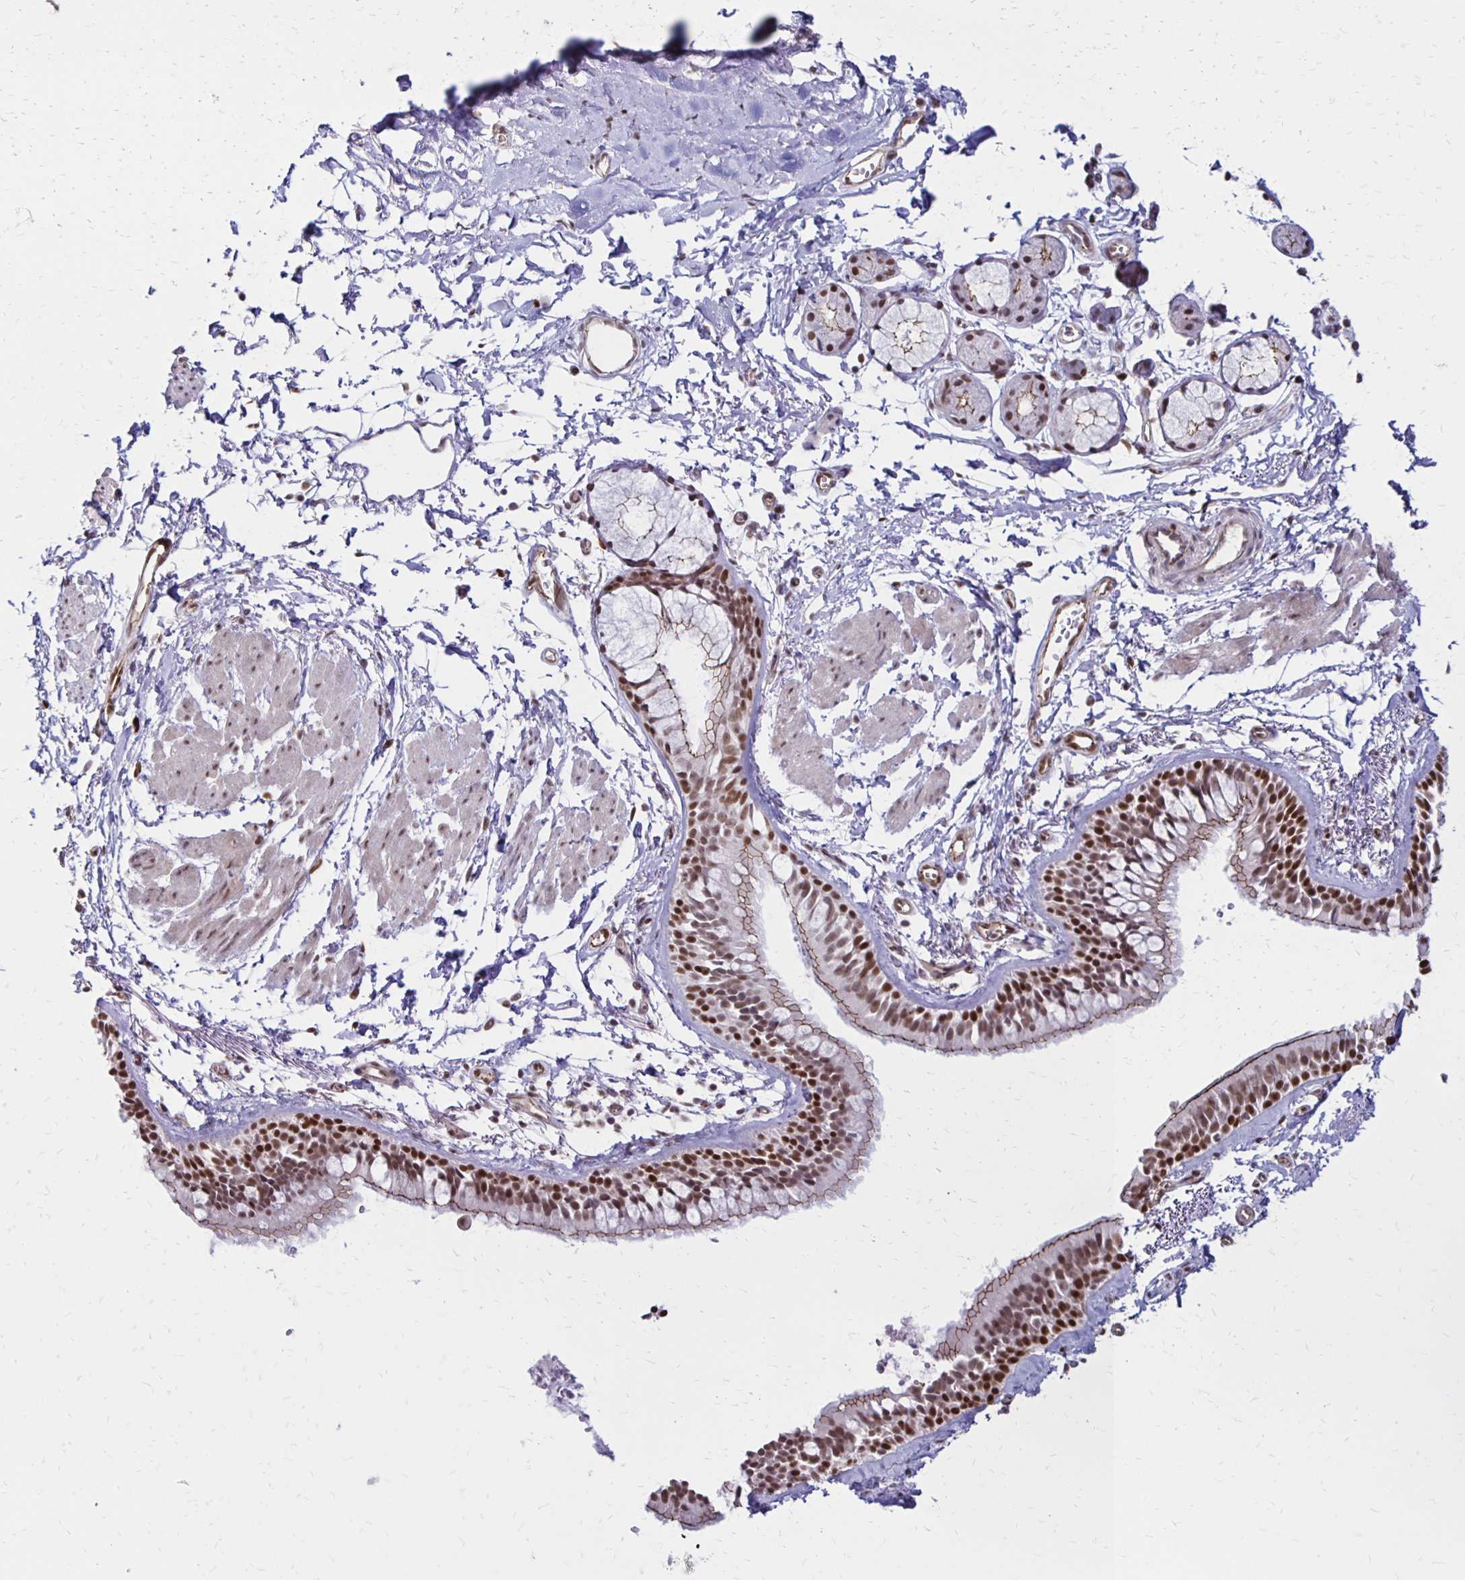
{"staining": {"intensity": "moderate", "quantity": ">75%", "location": "cytoplasmic/membranous,nuclear"}, "tissue": "bronchus", "cell_type": "Respiratory epithelial cells", "image_type": "normal", "snomed": [{"axis": "morphology", "description": "Normal tissue, NOS"}, {"axis": "topography", "description": "Cartilage tissue"}, {"axis": "topography", "description": "Bronchus"}, {"axis": "topography", "description": "Peripheral nerve tissue"}], "caption": "A brown stain highlights moderate cytoplasmic/membranous,nuclear staining of a protein in respiratory epithelial cells of unremarkable human bronchus. The protein of interest is shown in brown color, while the nuclei are stained blue.", "gene": "DDB2", "patient": {"sex": "female", "age": 59}}